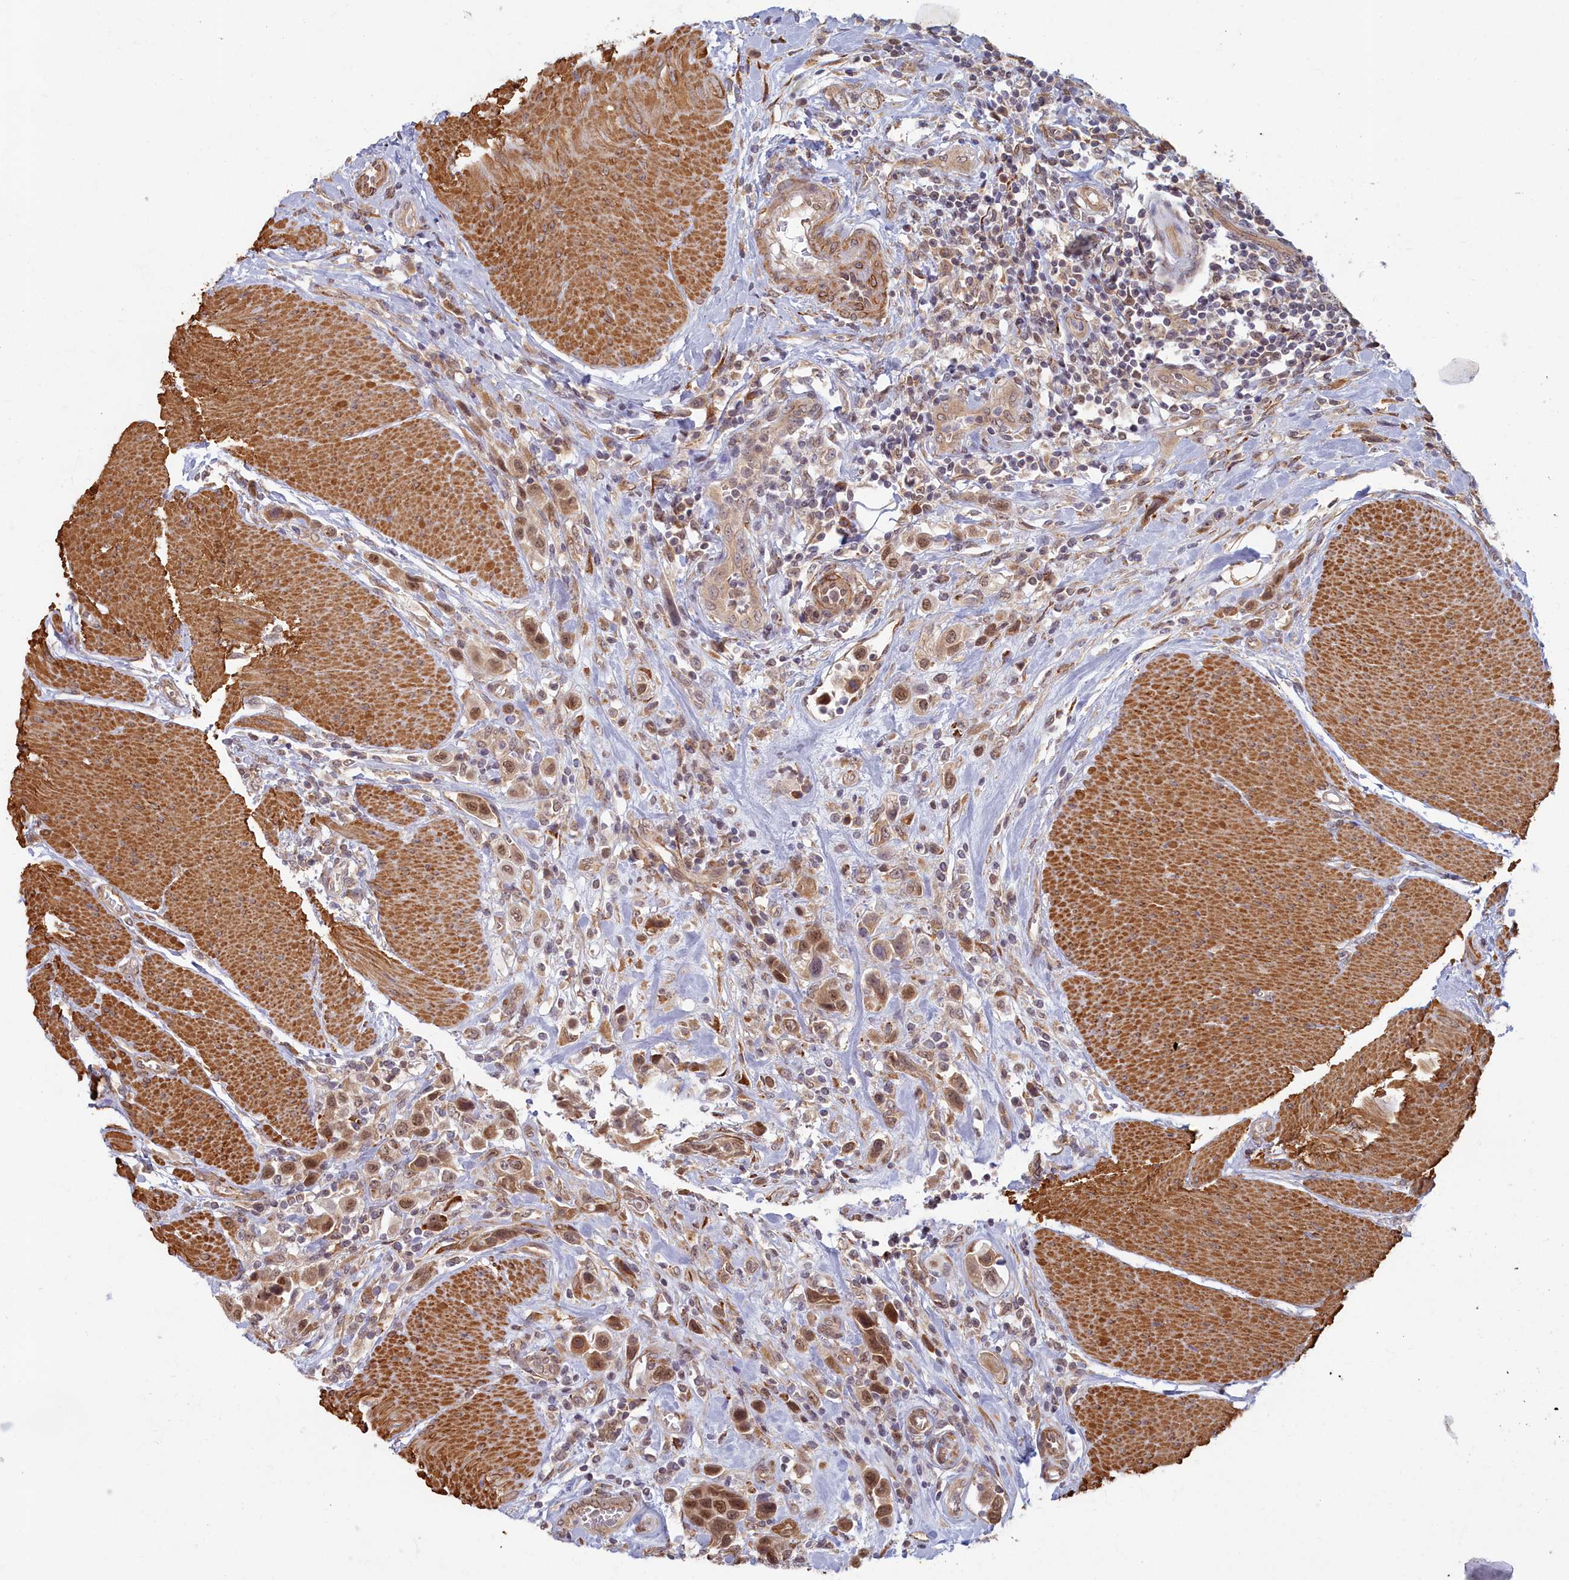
{"staining": {"intensity": "moderate", "quantity": ">75%", "location": "cytoplasmic/membranous,nuclear"}, "tissue": "urothelial cancer", "cell_type": "Tumor cells", "image_type": "cancer", "snomed": [{"axis": "morphology", "description": "Urothelial carcinoma, High grade"}, {"axis": "topography", "description": "Urinary bladder"}], "caption": "A micrograph of urothelial carcinoma (high-grade) stained for a protein displays moderate cytoplasmic/membranous and nuclear brown staining in tumor cells.", "gene": "MAK16", "patient": {"sex": "male", "age": 50}}